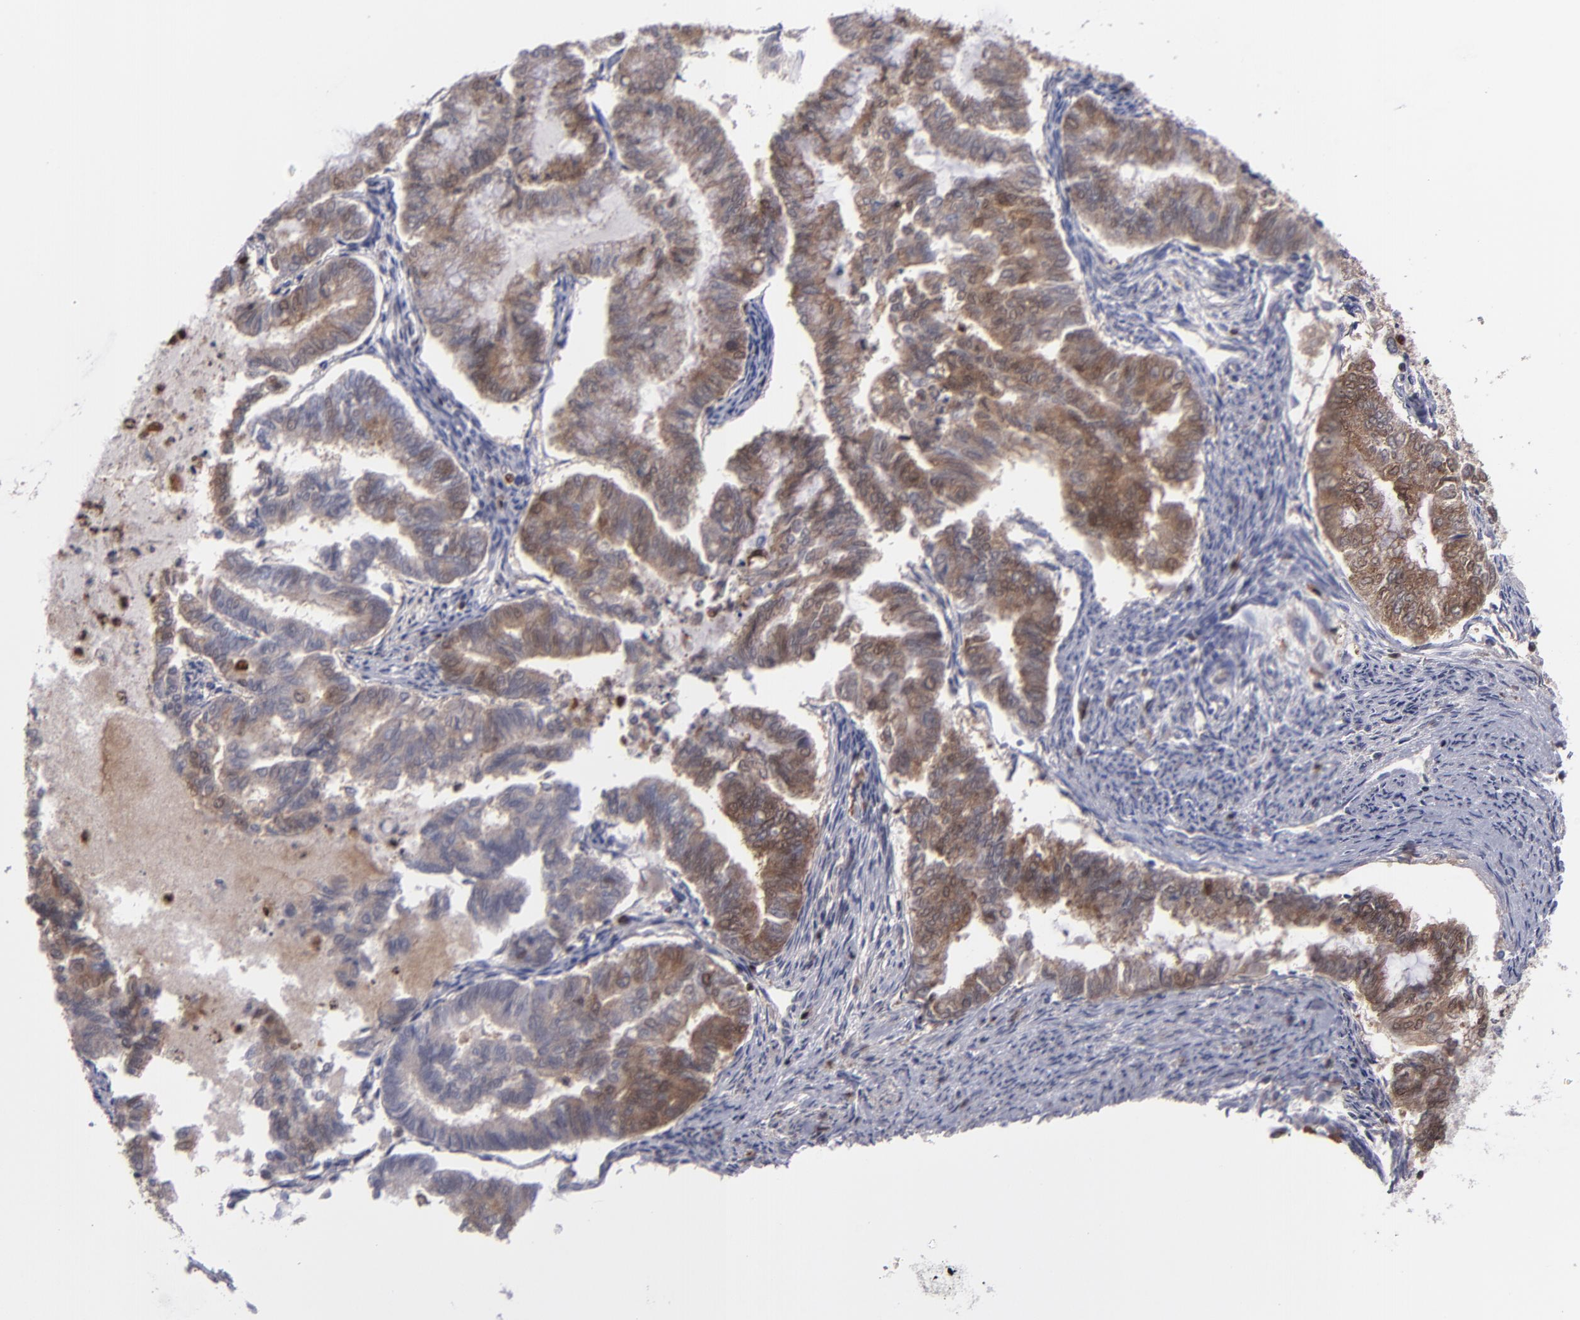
{"staining": {"intensity": "moderate", "quantity": "25%-75%", "location": "cytoplasmic/membranous,nuclear"}, "tissue": "endometrial cancer", "cell_type": "Tumor cells", "image_type": "cancer", "snomed": [{"axis": "morphology", "description": "Adenocarcinoma, NOS"}, {"axis": "topography", "description": "Endometrium"}], "caption": "Endometrial cancer stained with a protein marker displays moderate staining in tumor cells.", "gene": "GRB2", "patient": {"sex": "female", "age": 79}}